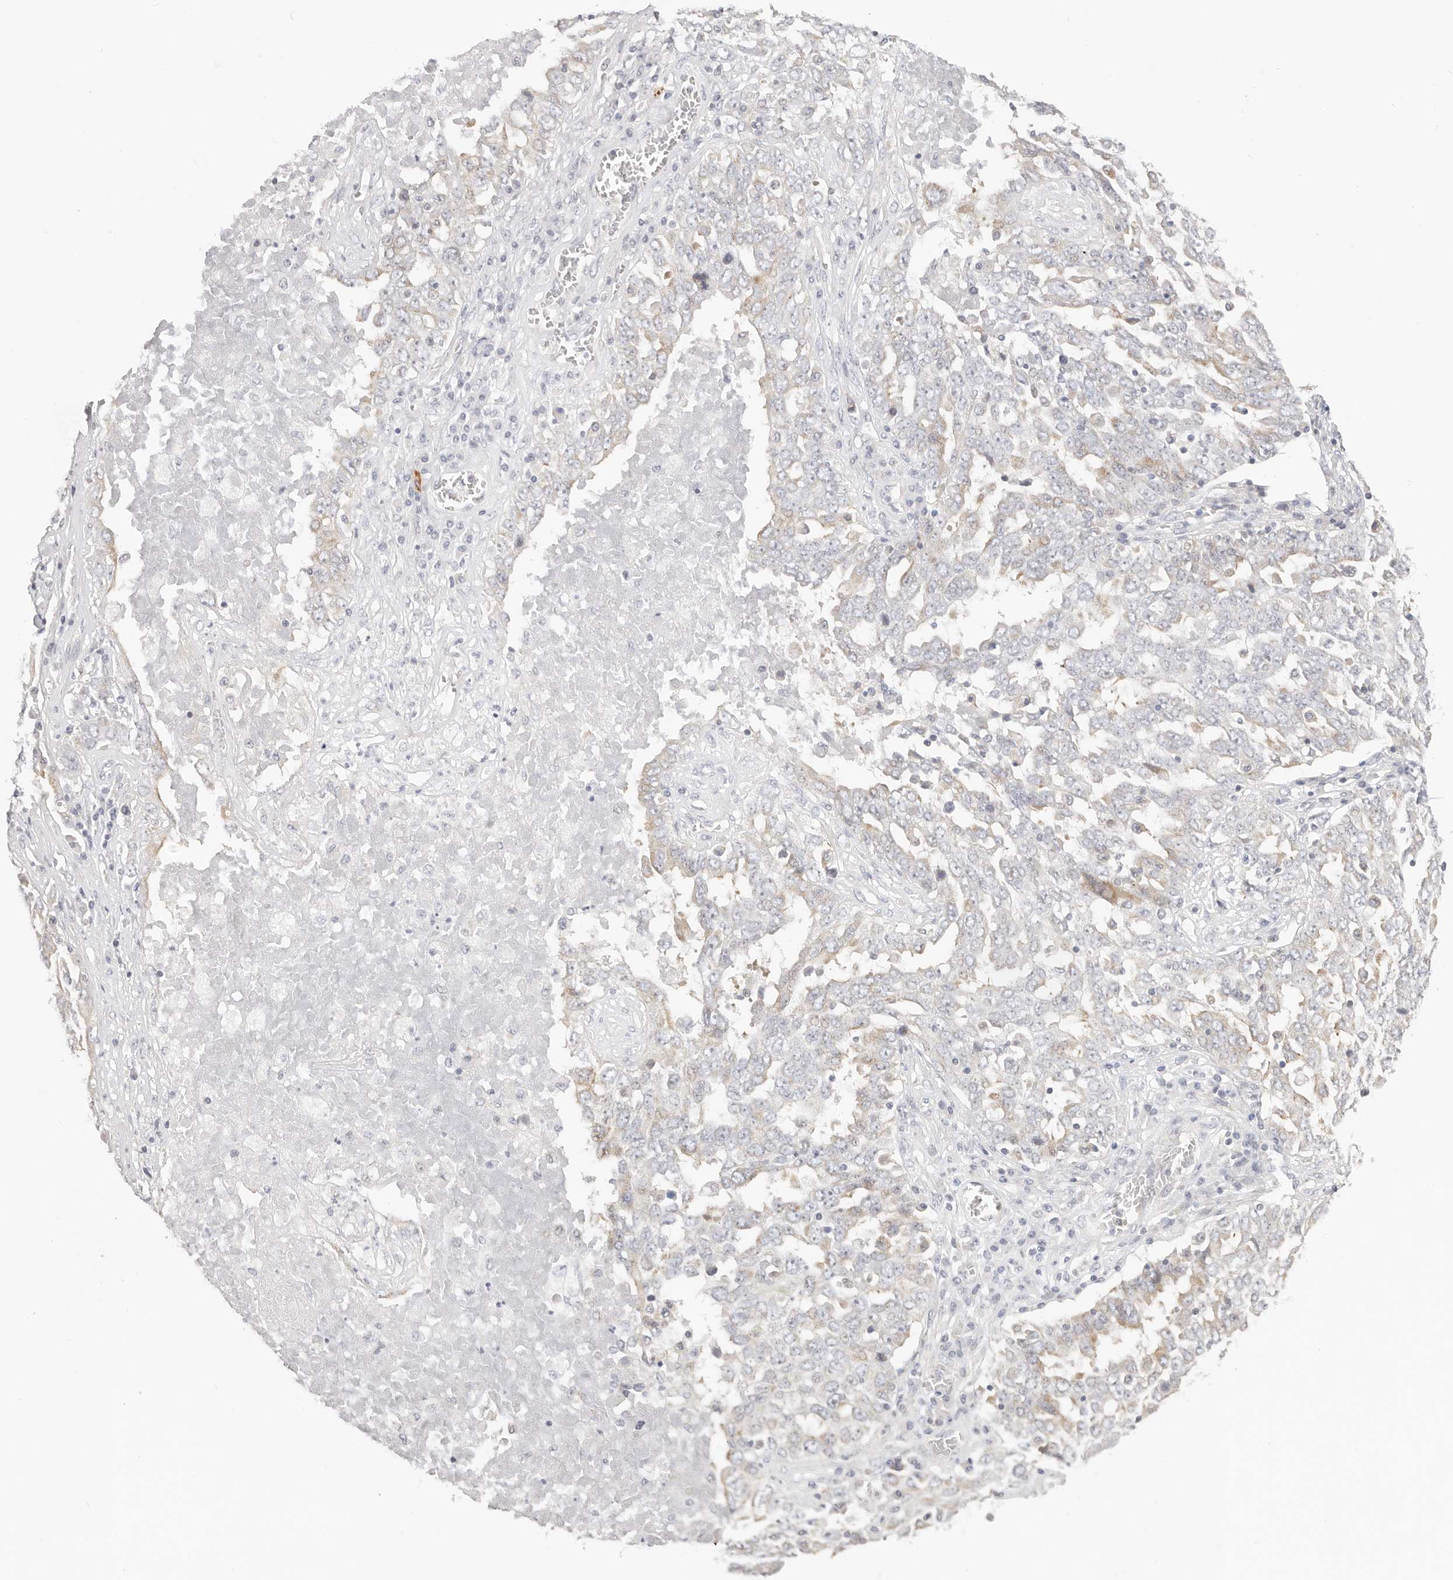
{"staining": {"intensity": "weak", "quantity": "<25%", "location": "cytoplasmic/membranous"}, "tissue": "ovarian cancer", "cell_type": "Tumor cells", "image_type": "cancer", "snomed": [{"axis": "morphology", "description": "Carcinoma, endometroid"}, {"axis": "topography", "description": "Ovary"}], "caption": "Immunohistochemistry histopathology image of neoplastic tissue: endometroid carcinoma (ovarian) stained with DAB (3,3'-diaminobenzidine) shows no significant protein positivity in tumor cells. (Immunohistochemistry (ihc), brightfield microscopy, high magnification).", "gene": "DTNBP1", "patient": {"sex": "female", "age": 62}}